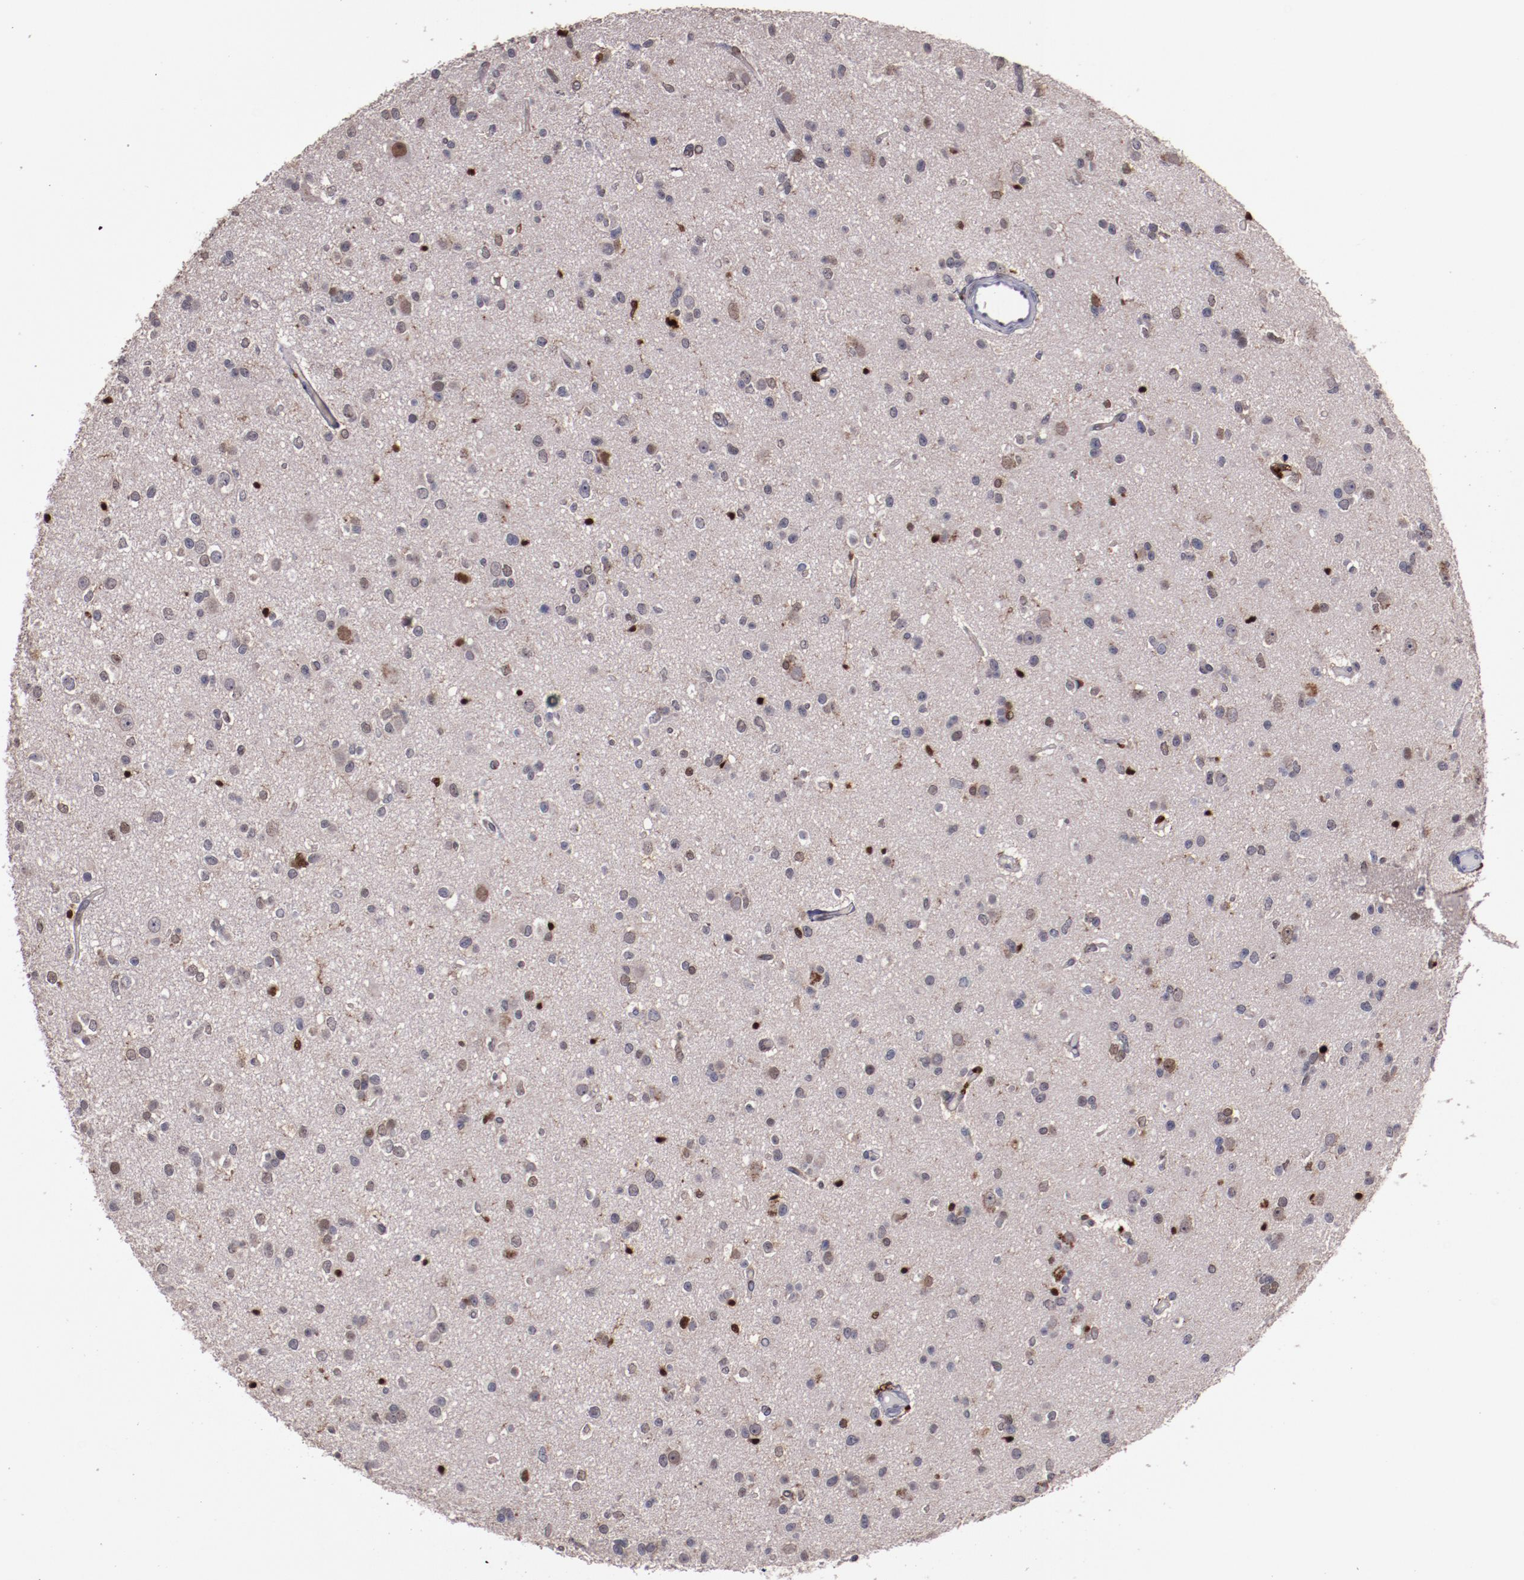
{"staining": {"intensity": "strong", "quantity": "<25%", "location": "nuclear"}, "tissue": "glioma", "cell_type": "Tumor cells", "image_type": "cancer", "snomed": [{"axis": "morphology", "description": "Glioma, malignant, Low grade"}, {"axis": "topography", "description": "Brain"}], "caption": "Glioma stained with a brown dye reveals strong nuclear positive staining in approximately <25% of tumor cells.", "gene": "CHEK2", "patient": {"sex": "male", "age": 42}}